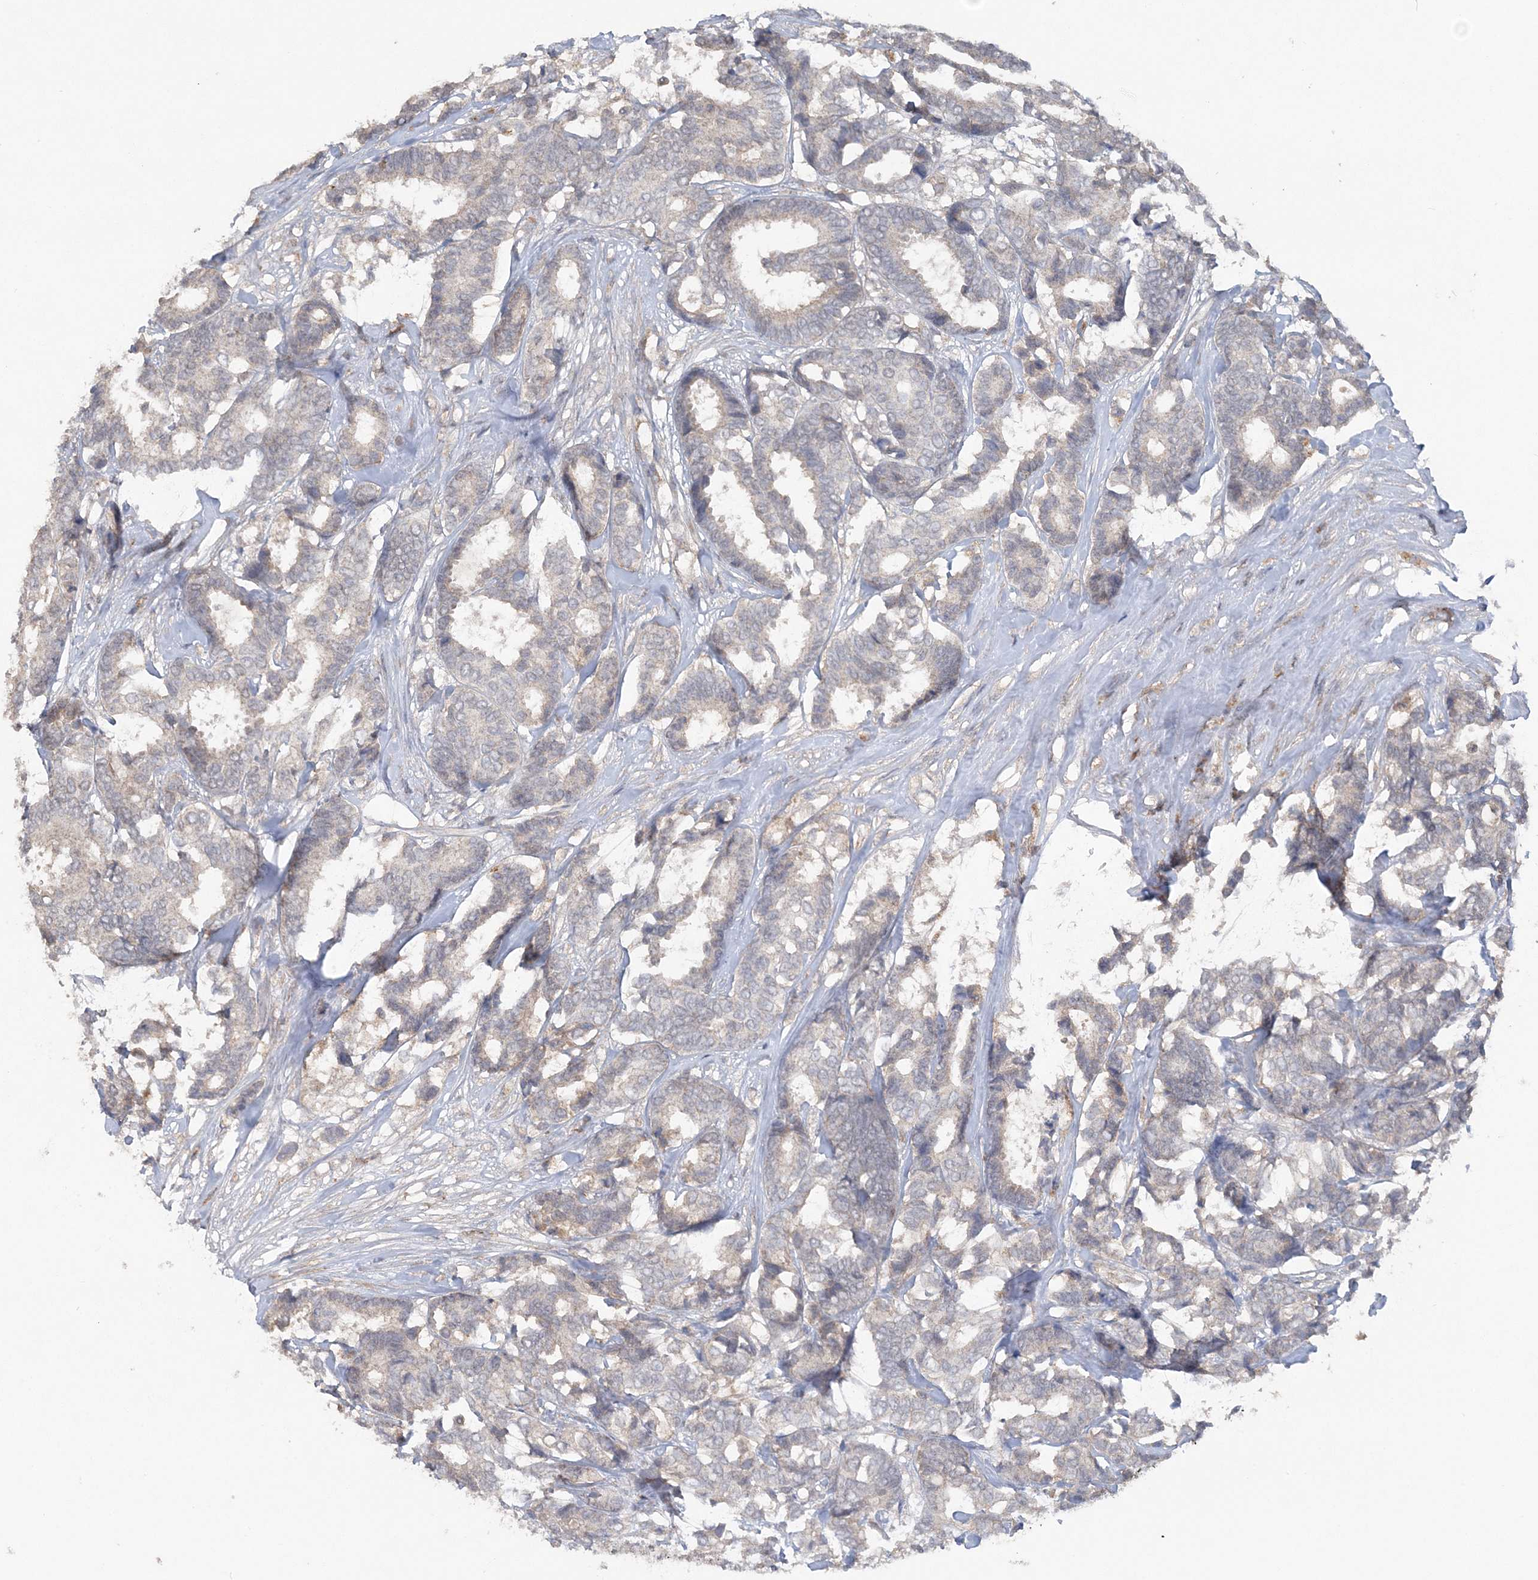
{"staining": {"intensity": "weak", "quantity": "25%-75%", "location": "cytoplasmic/membranous"}, "tissue": "breast cancer", "cell_type": "Tumor cells", "image_type": "cancer", "snomed": [{"axis": "morphology", "description": "Duct carcinoma"}, {"axis": "topography", "description": "Breast"}], "caption": "Breast cancer (intraductal carcinoma) stained for a protein shows weak cytoplasmic/membranous positivity in tumor cells.", "gene": "C1RL", "patient": {"sex": "female", "age": 87}}